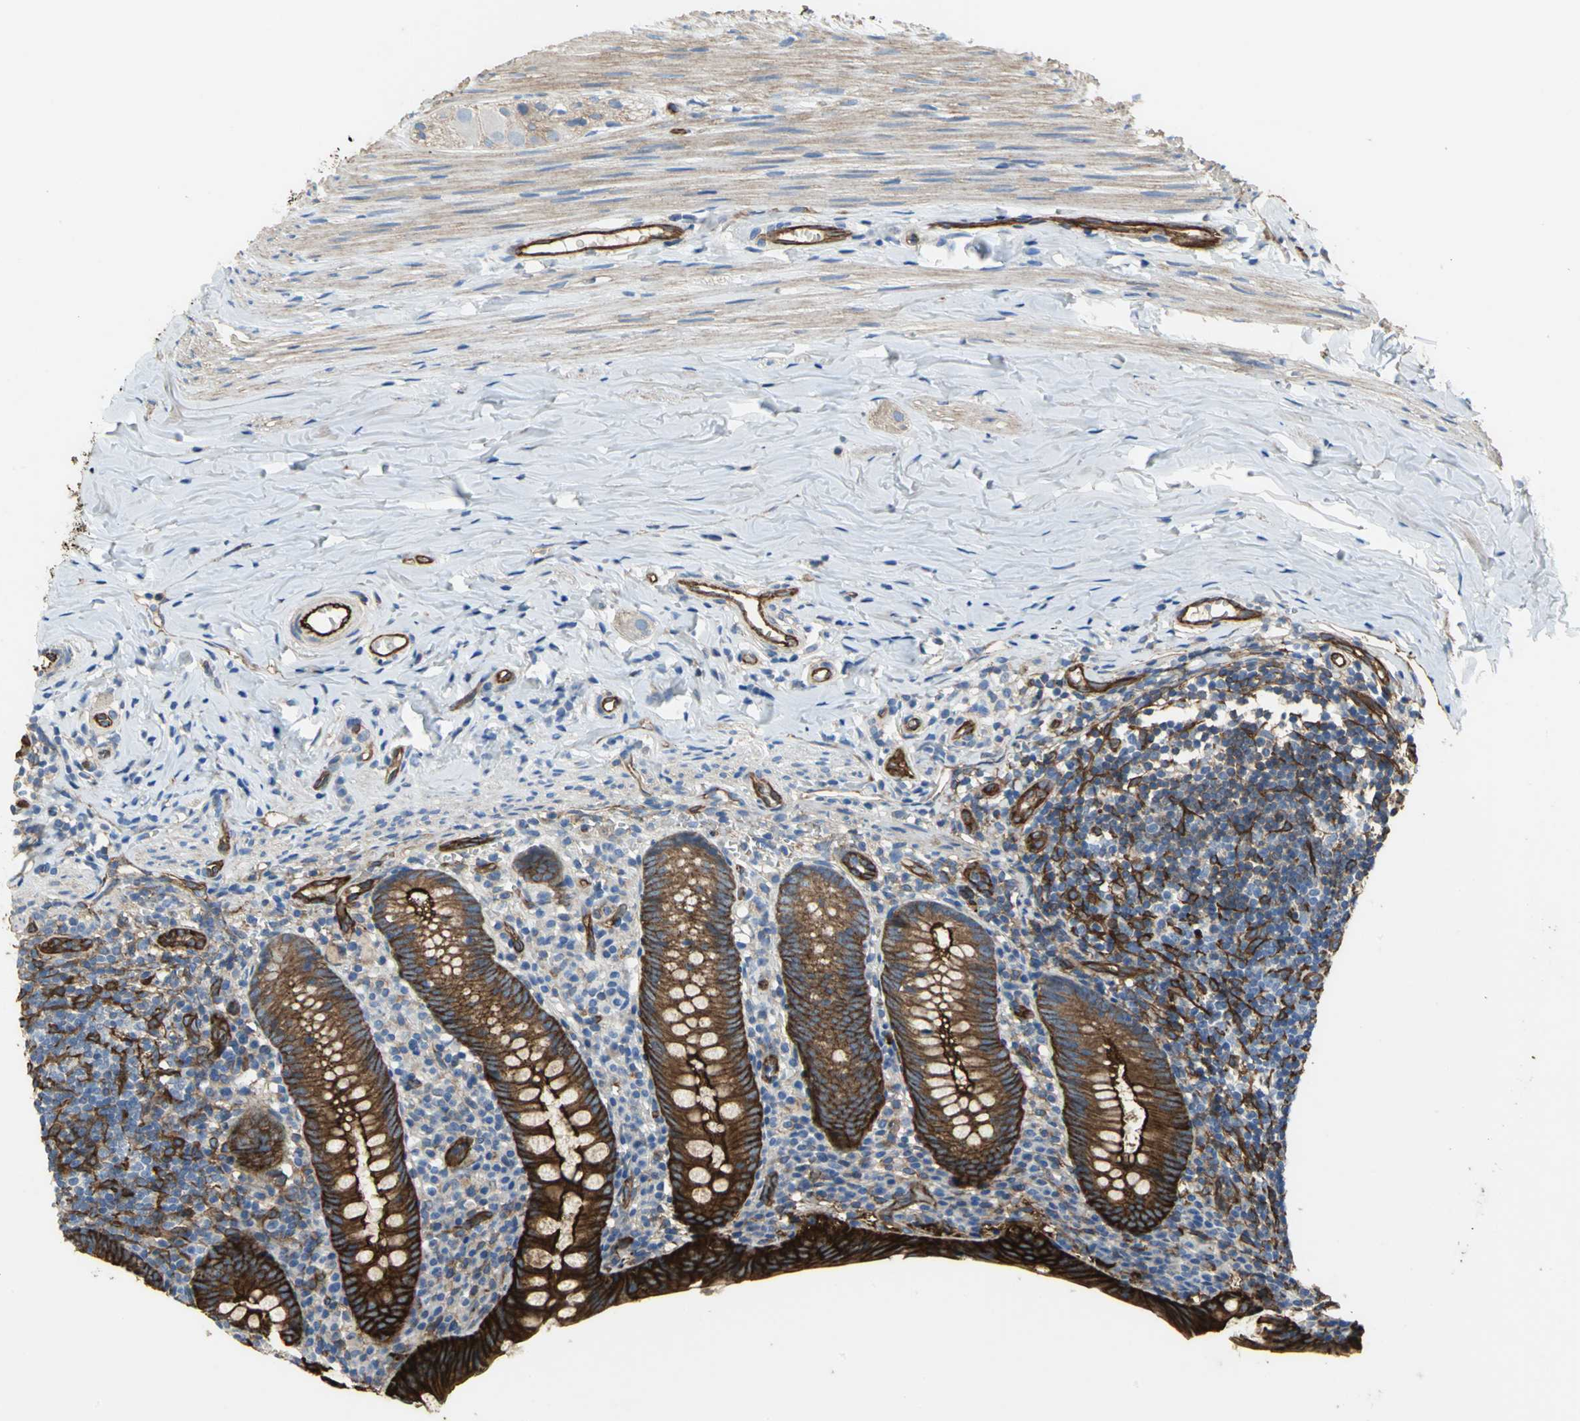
{"staining": {"intensity": "strong", "quantity": ">75%", "location": "cytoplasmic/membranous"}, "tissue": "appendix", "cell_type": "Glandular cells", "image_type": "normal", "snomed": [{"axis": "morphology", "description": "Normal tissue, NOS"}, {"axis": "topography", "description": "Appendix"}], "caption": "The image reveals immunohistochemical staining of unremarkable appendix. There is strong cytoplasmic/membranous positivity is identified in about >75% of glandular cells.", "gene": "FLNB", "patient": {"sex": "female", "age": 10}}